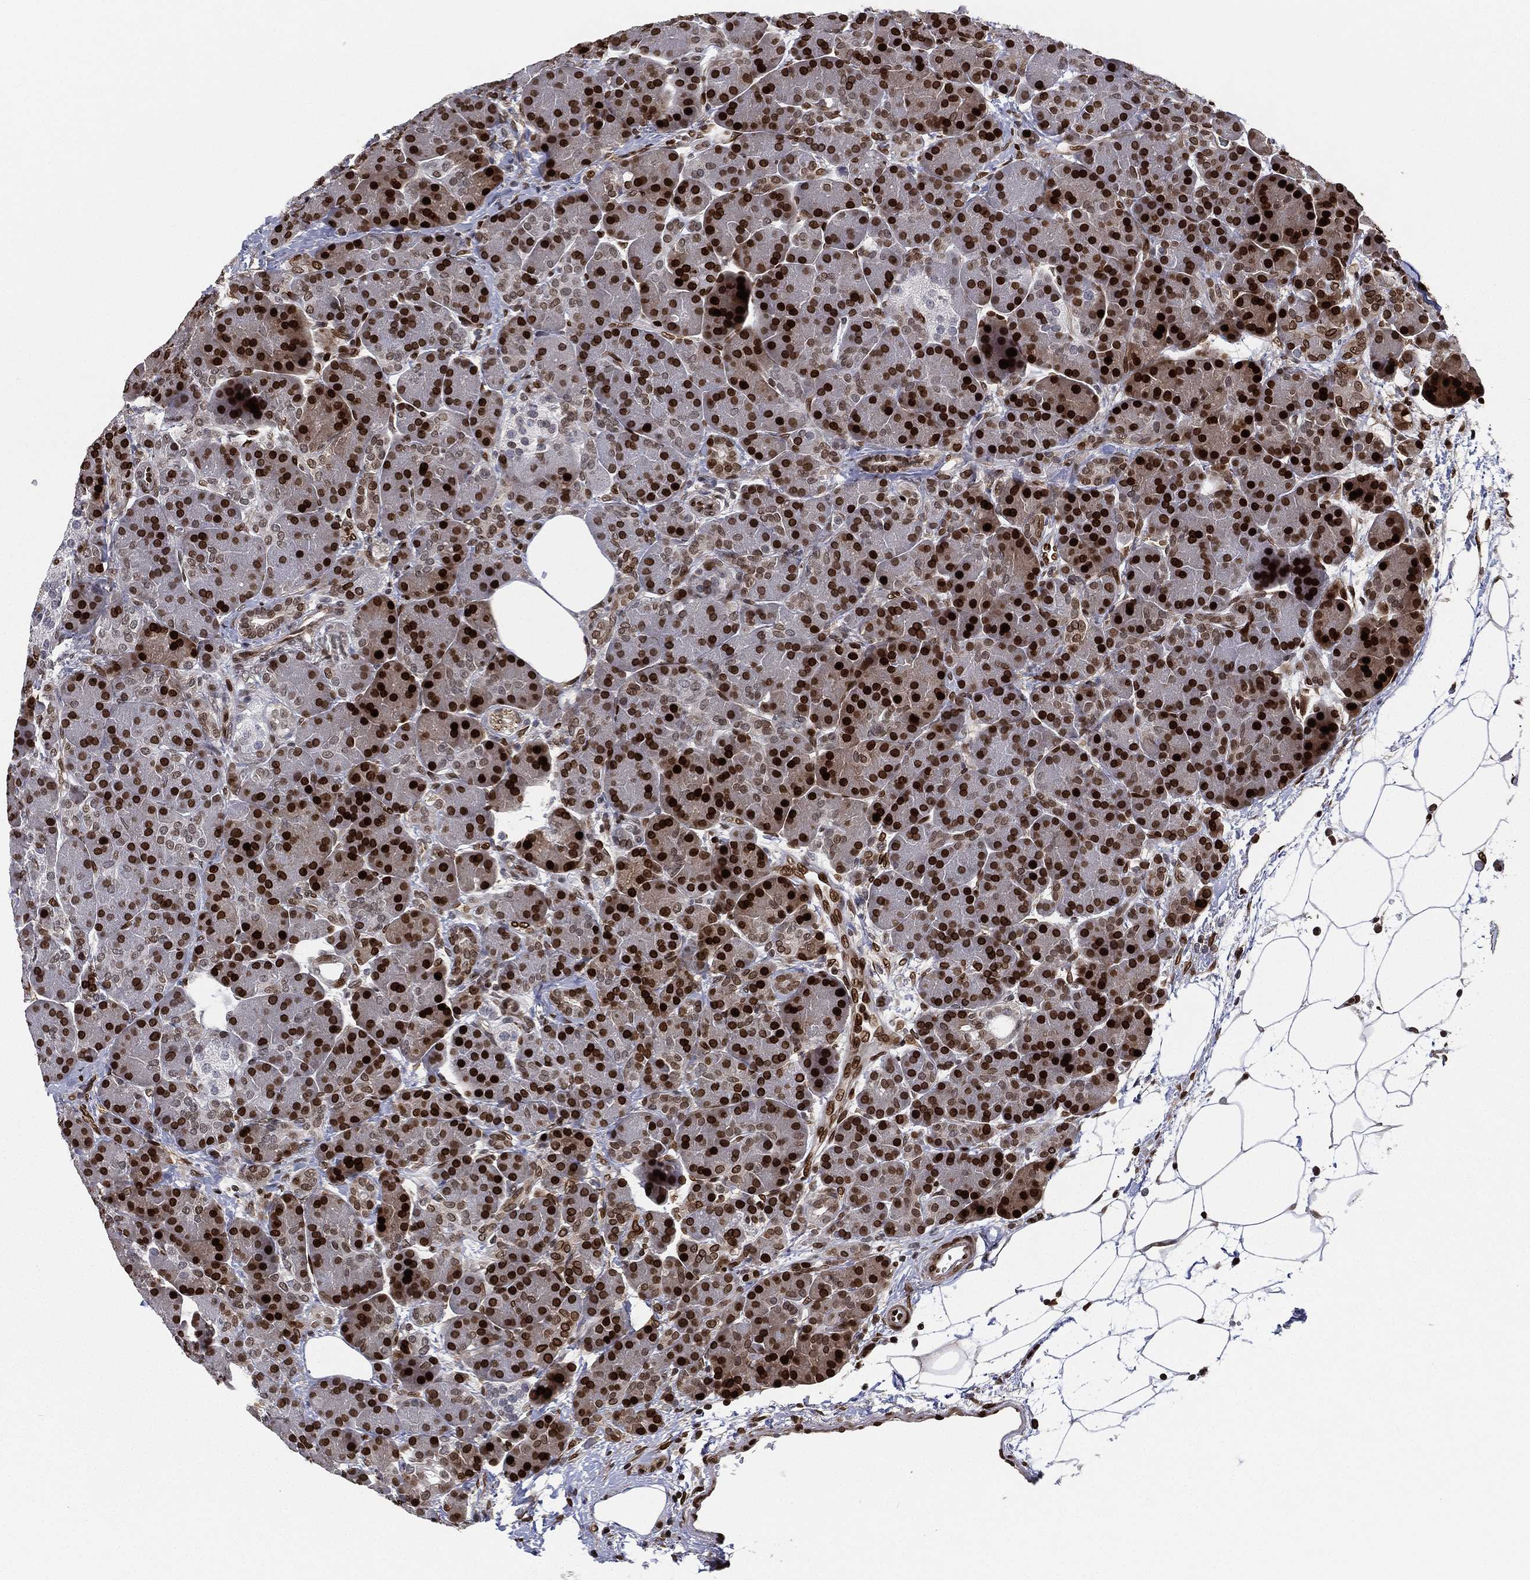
{"staining": {"intensity": "strong", "quantity": "25%-75%", "location": "nuclear"}, "tissue": "pancreas", "cell_type": "Exocrine glandular cells", "image_type": "normal", "snomed": [{"axis": "morphology", "description": "Normal tissue, NOS"}, {"axis": "topography", "description": "Pancreas"}], "caption": "Immunohistochemistry (DAB) staining of benign human pancreas displays strong nuclear protein expression in about 25%-75% of exocrine glandular cells.", "gene": "LMNB1", "patient": {"sex": "female", "age": 63}}